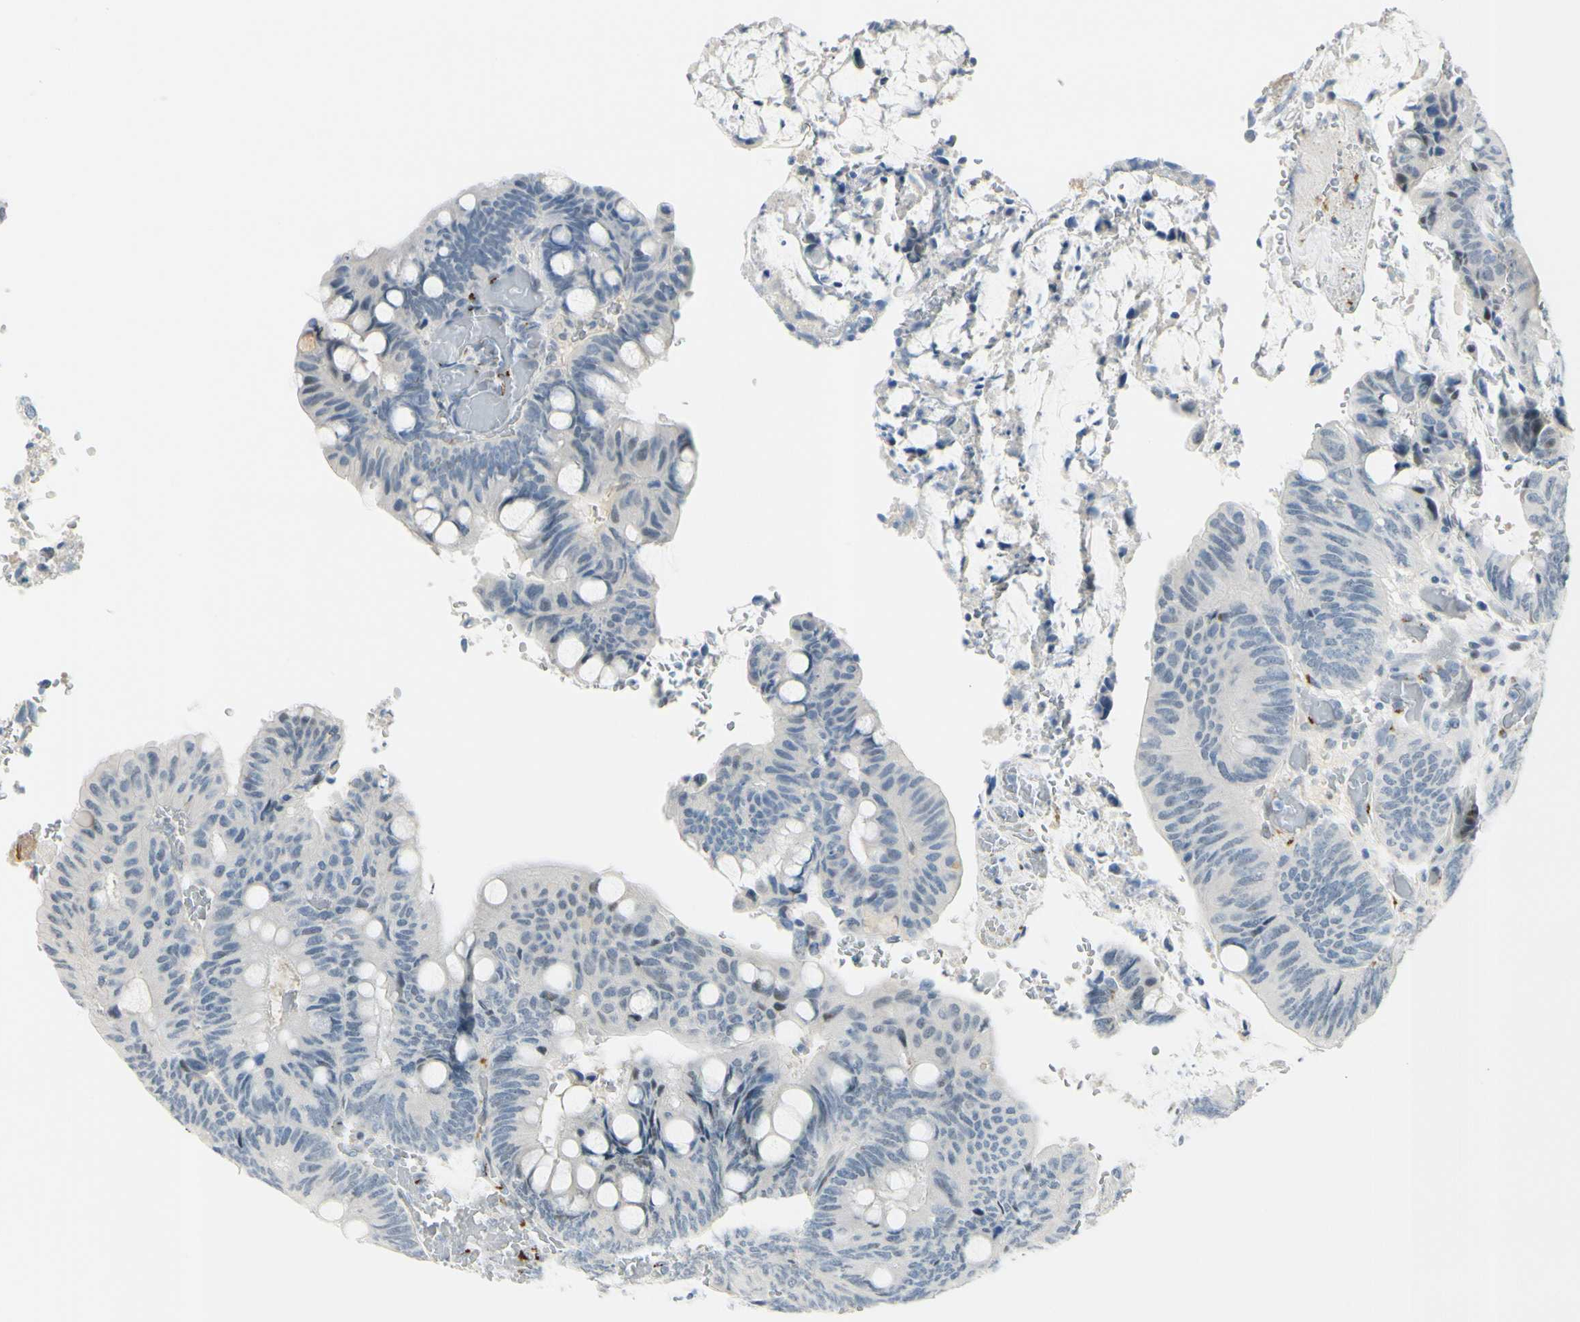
{"staining": {"intensity": "negative", "quantity": "none", "location": "none"}, "tissue": "colorectal cancer", "cell_type": "Tumor cells", "image_type": "cancer", "snomed": [{"axis": "morphology", "description": "Normal tissue, NOS"}, {"axis": "morphology", "description": "Adenocarcinoma, NOS"}, {"axis": "topography", "description": "Rectum"}, {"axis": "topography", "description": "Peripheral nerve tissue"}], "caption": "The photomicrograph shows no staining of tumor cells in colorectal adenocarcinoma.", "gene": "B4GALNT1", "patient": {"sex": "male", "age": 92}}